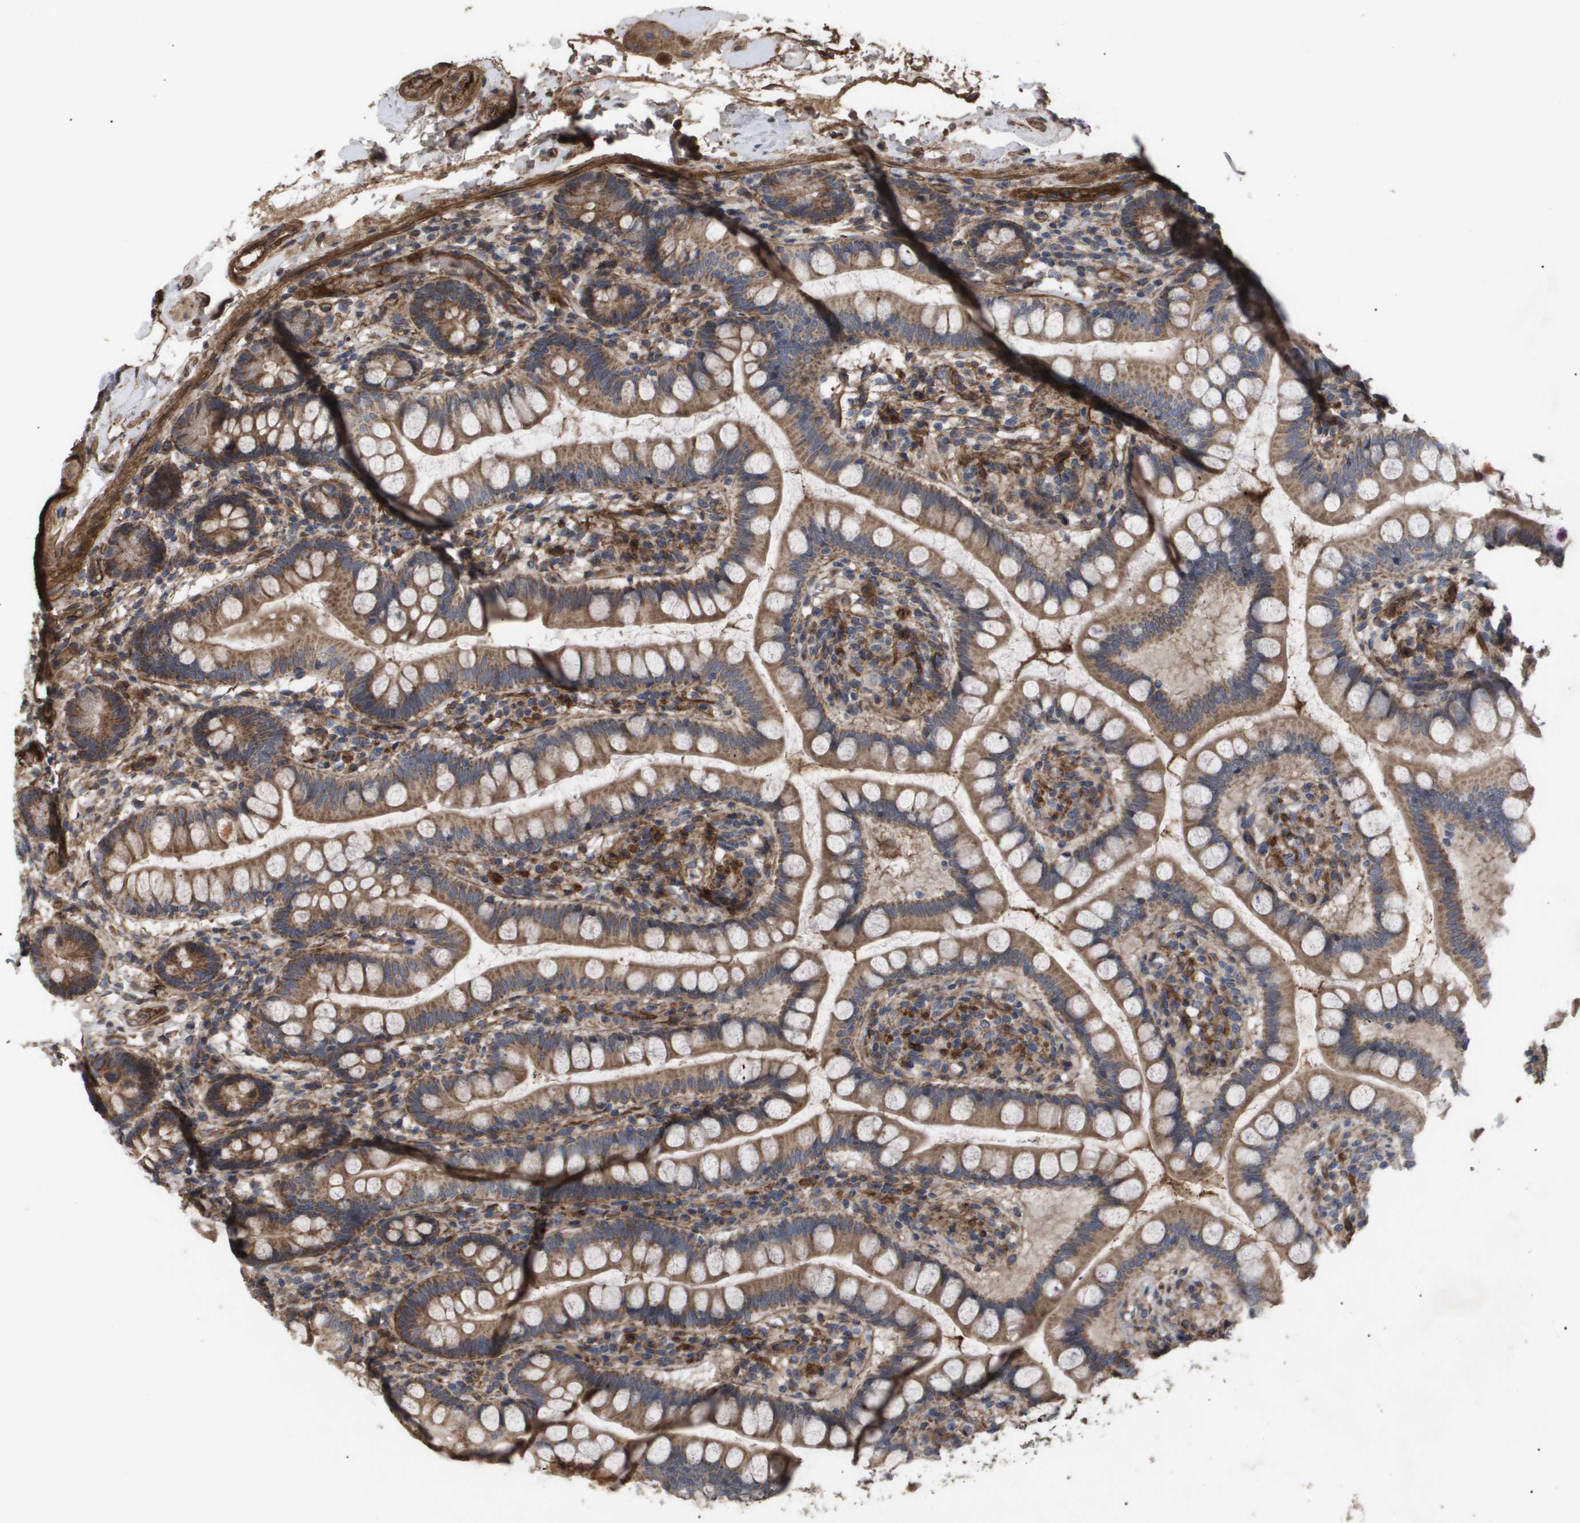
{"staining": {"intensity": "moderate", "quantity": ">75%", "location": "cytoplasmic/membranous"}, "tissue": "small intestine", "cell_type": "Glandular cells", "image_type": "normal", "snomed": [{"axis": "morphology", "description": "Normal tissue, NOS"}, {"axis": "topography", "description": "Small intestine"}], "caption": "Moderate cytoplasmic/membranous expression is seen in approximately >75% of glandular cells in unremarkable small intestine.", "gene": "TNS1", "patient": {"sex": "female", "age": 84}}